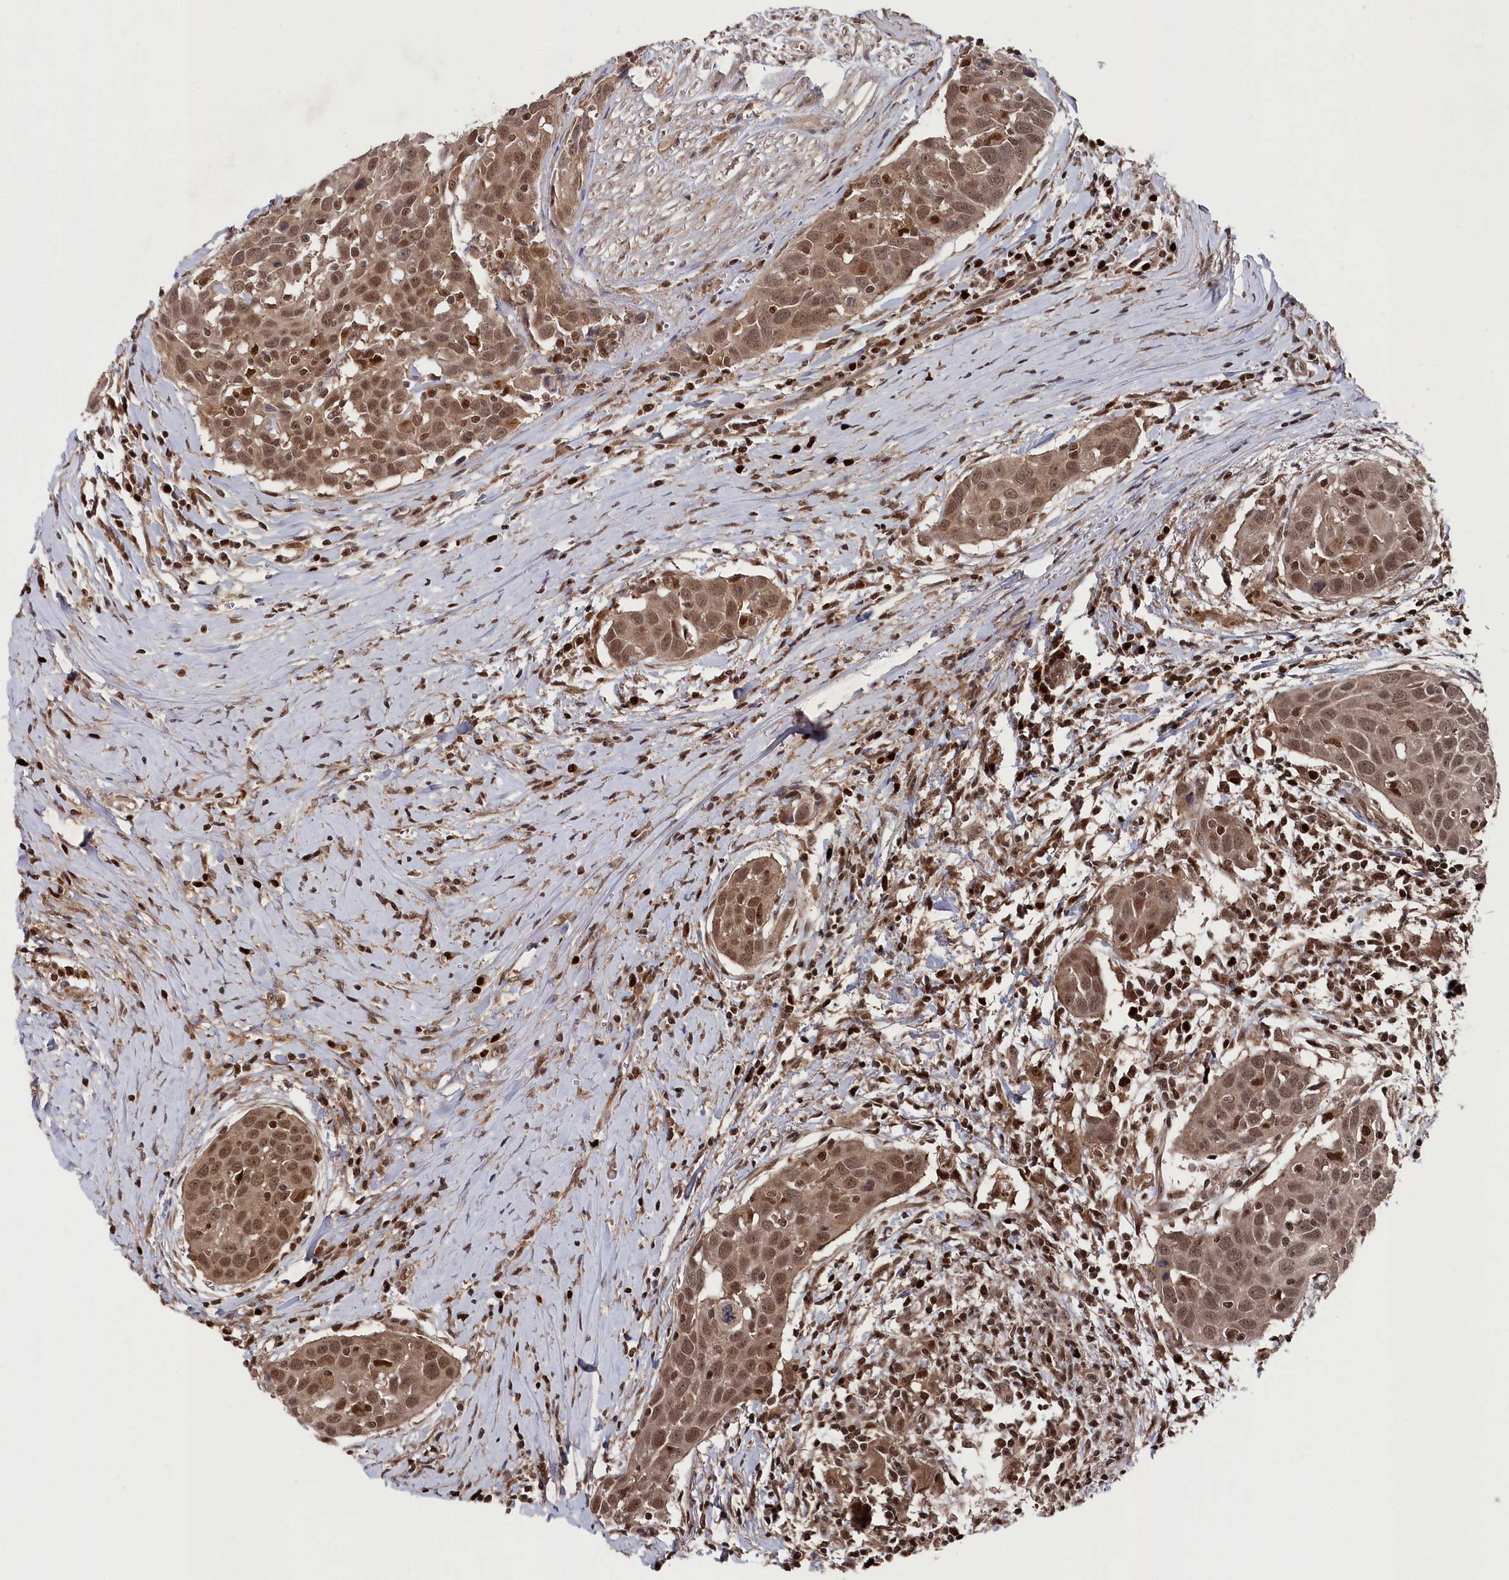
{"staining": {"intensity": "moderate", "quantity": ">75%", "location": "cytoplasmic/membranous,nuclear"}, "tissue": "head and neck cancer", "cell_type": "Tumor cells", "image_type": "cancer", "snomed": [{"axis": "morphology", "description": "Squamous cell carcinoma, NOS"}, {"axis": "topography", "description": "Oral tissue"}, {"axis": "topography", "description": "Head-Neck"}], "caption": "The photomicrograph demonstrates a brown stain indicating the presence of a protein in the cytoplasmic/membranous and nuclear of tumor cells in head and neck squamous cell carcinoma. (DAB IHC with brightfield microscopy, high magnification).", "gene": "BORCS7", "patient": {"sex": "female", "age": 50}}